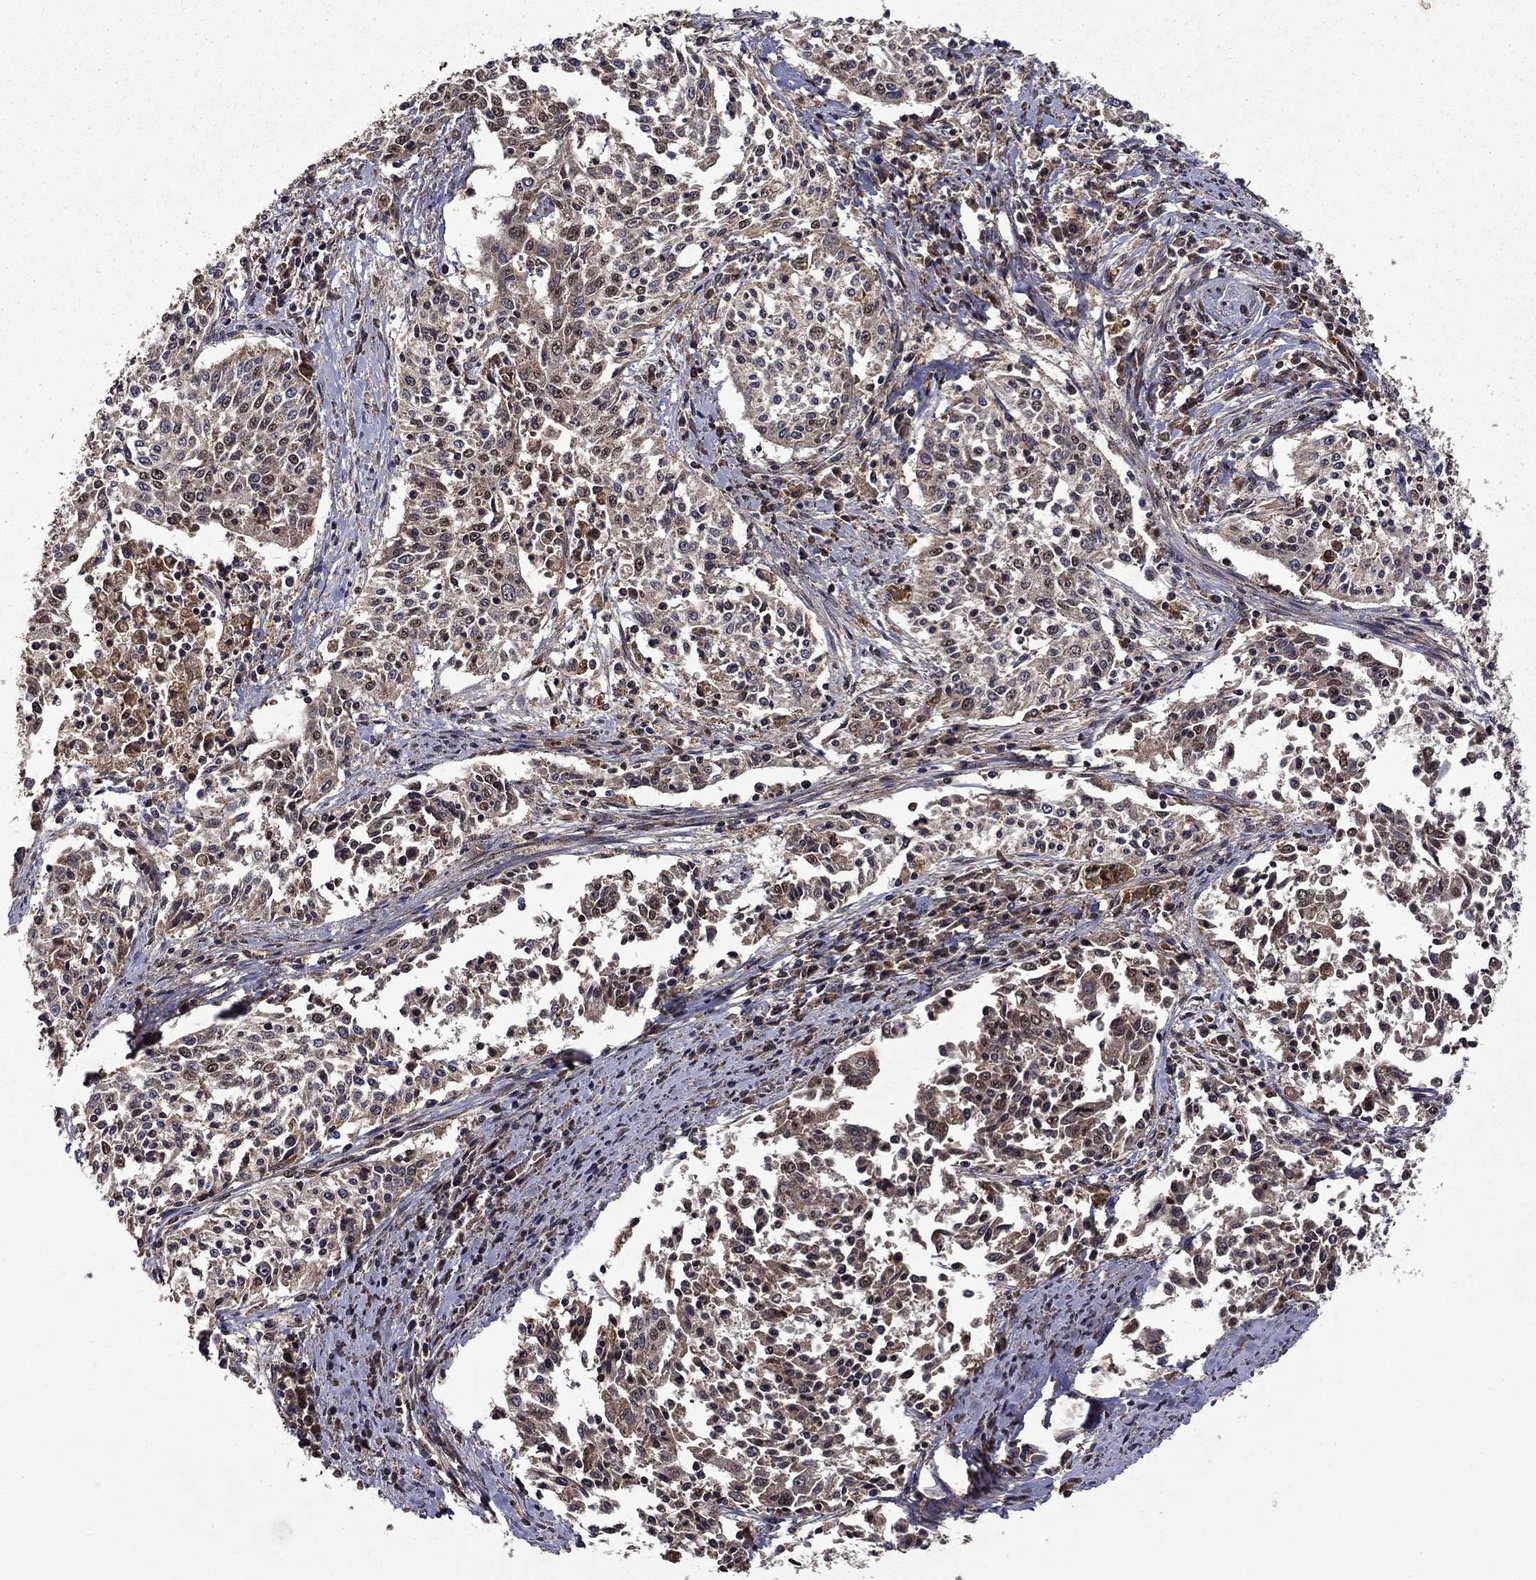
{"staining": {"intensity": "moderate", "quantity": "<25%", "location": "cytoplasmic/membranous,nuclear"}, "tissue": "cervical cancer", "cell_type": "Tumor cells", "image_type": "cancer", "snomed": [{"axis": "morphology", "description": "Squamous cell carcinoma, NOS"}, {"axis": "topography", "description": "Cervix"}], "caption": "Protein analysis of cervical squamous cell carcinoma tissue shows moderate cytoplasmic/membranous and nuclear staining in approximately <25% of tumor cells. The staining was performed using DAB (3,3'-diaminobenzidine), with brown indicating positive protein expression. Nuclei are stained blue with hematoxylin.", "gene": "ITM2B", "patient": {"sex": "female", "age": 41}}